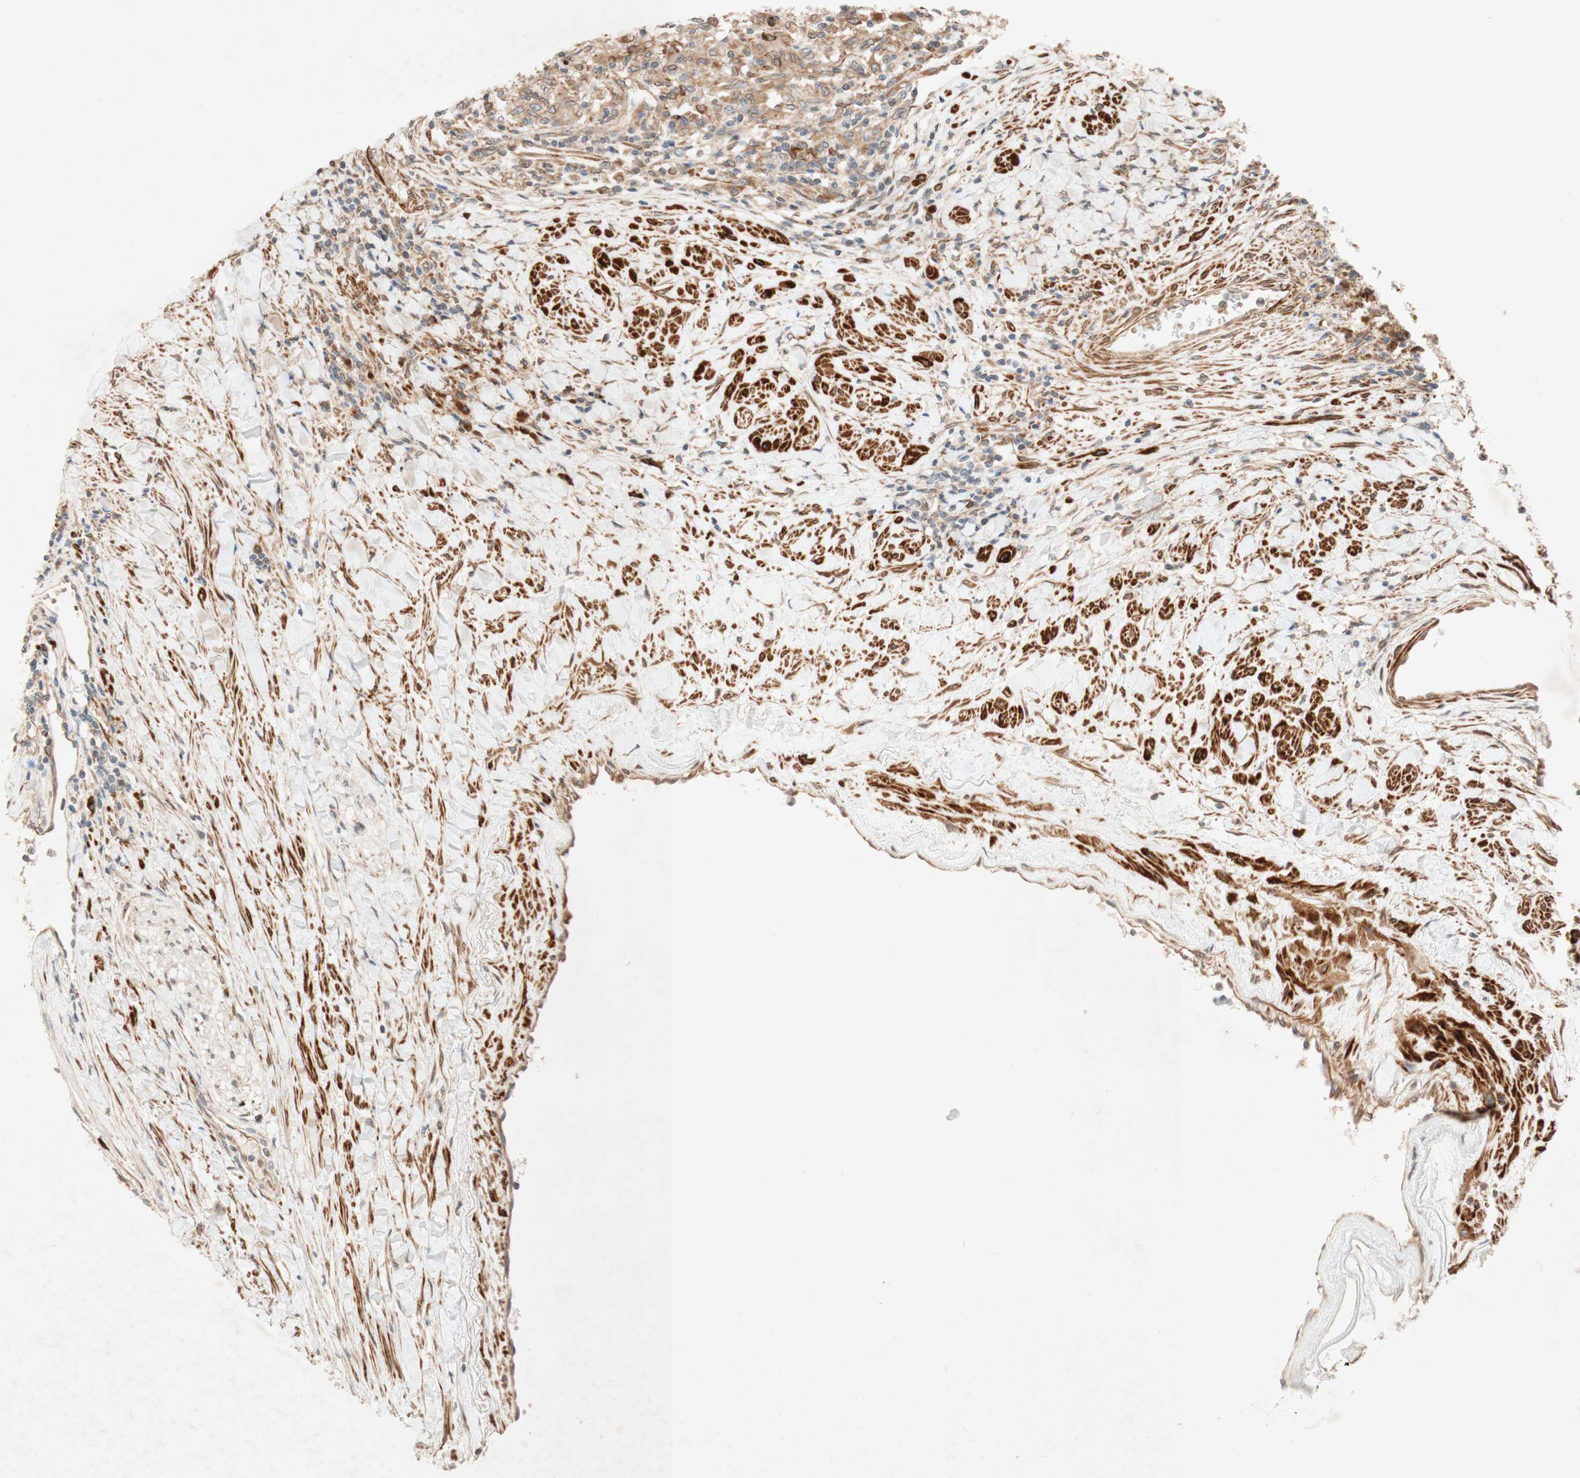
{"staining": {"intensity": "moderate", "quantity": "25%-75%", "location": "cytoplasmic/membranous,nuclear"}, "tissue": "renal cancer", "cell_type": "Tumor cells", "image_type": "cancer", "snomed": [{"axis": "morphology", "description": "Adenocarcinoma, NOS"}, {"axis": "topography", "description": "Kidney"}], "caption": "The image exhibits immunohistochemical staining of renal cancer (adenocarcinoma). There is moderate cytoplasmic/membranous and nuclear positivity is seen in approximately 25%-75% of tumor cells.", "gene": "PTPRU", "patient": {"sex": "male", "age": 68}}